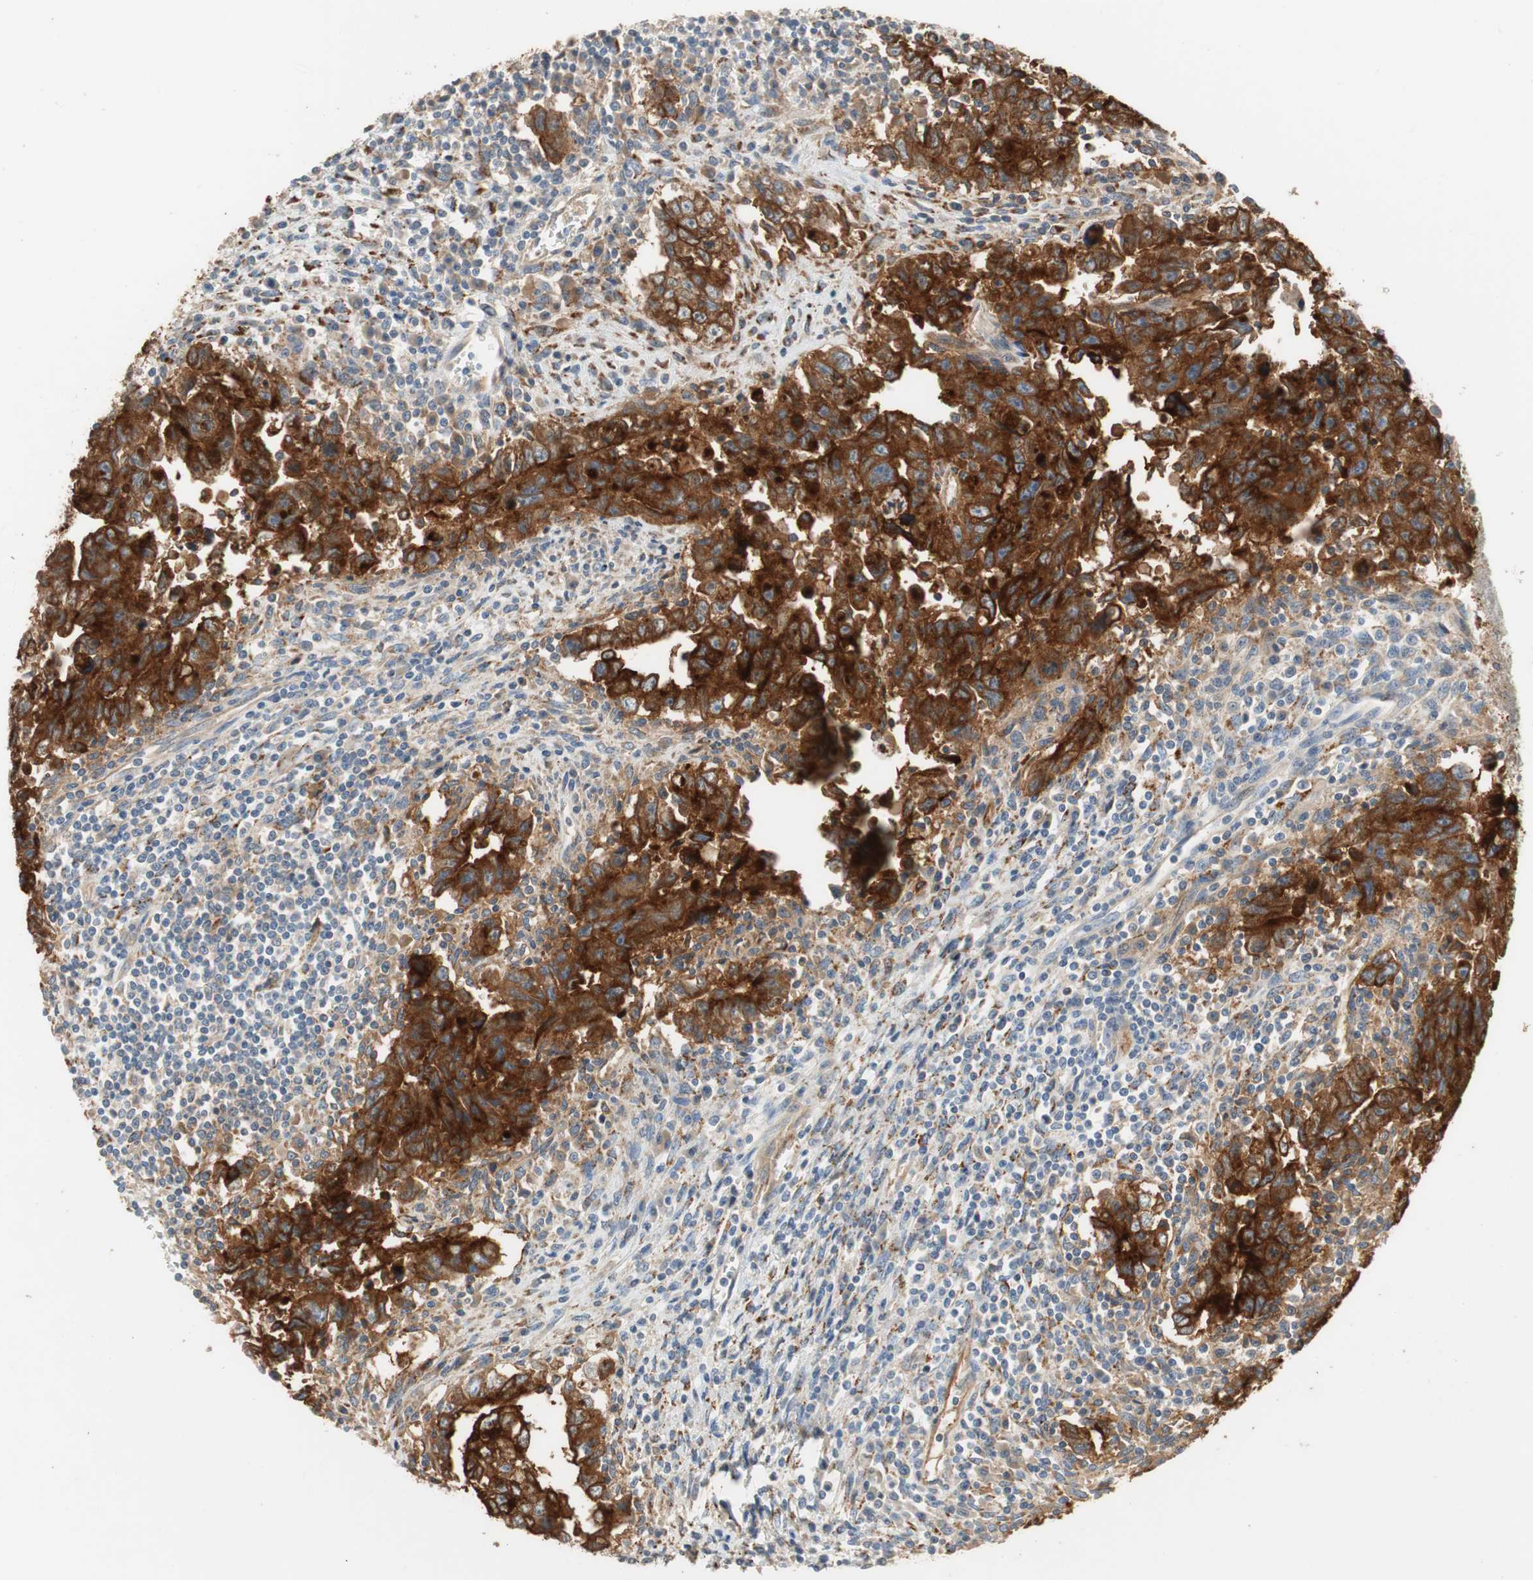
{"staining": {"intensity": "strong", "quantity": ">75%", "location": "cytoplasmic/membranous"}, "tissue": "testis cancer", "cell_type": "Tumor cells", "image_type": "cancer", "snomed": [{"axis": "morphology", "description": "Carcinoma, Embryonal, NOS"}, {"axis": "topography", "description": "Testis"}], "caption": "Immunohistochemical staining of human testis cancer reveals strong cytoplasmic/membranous protein staining in approximately >75% of tumor cells. (Stains: DAB in brown, nuclei in blue, Microscopy: brightfield microscopy at high magnification).", "gene": "ALPL", "patient": {"sex": "male", "age": 28}}